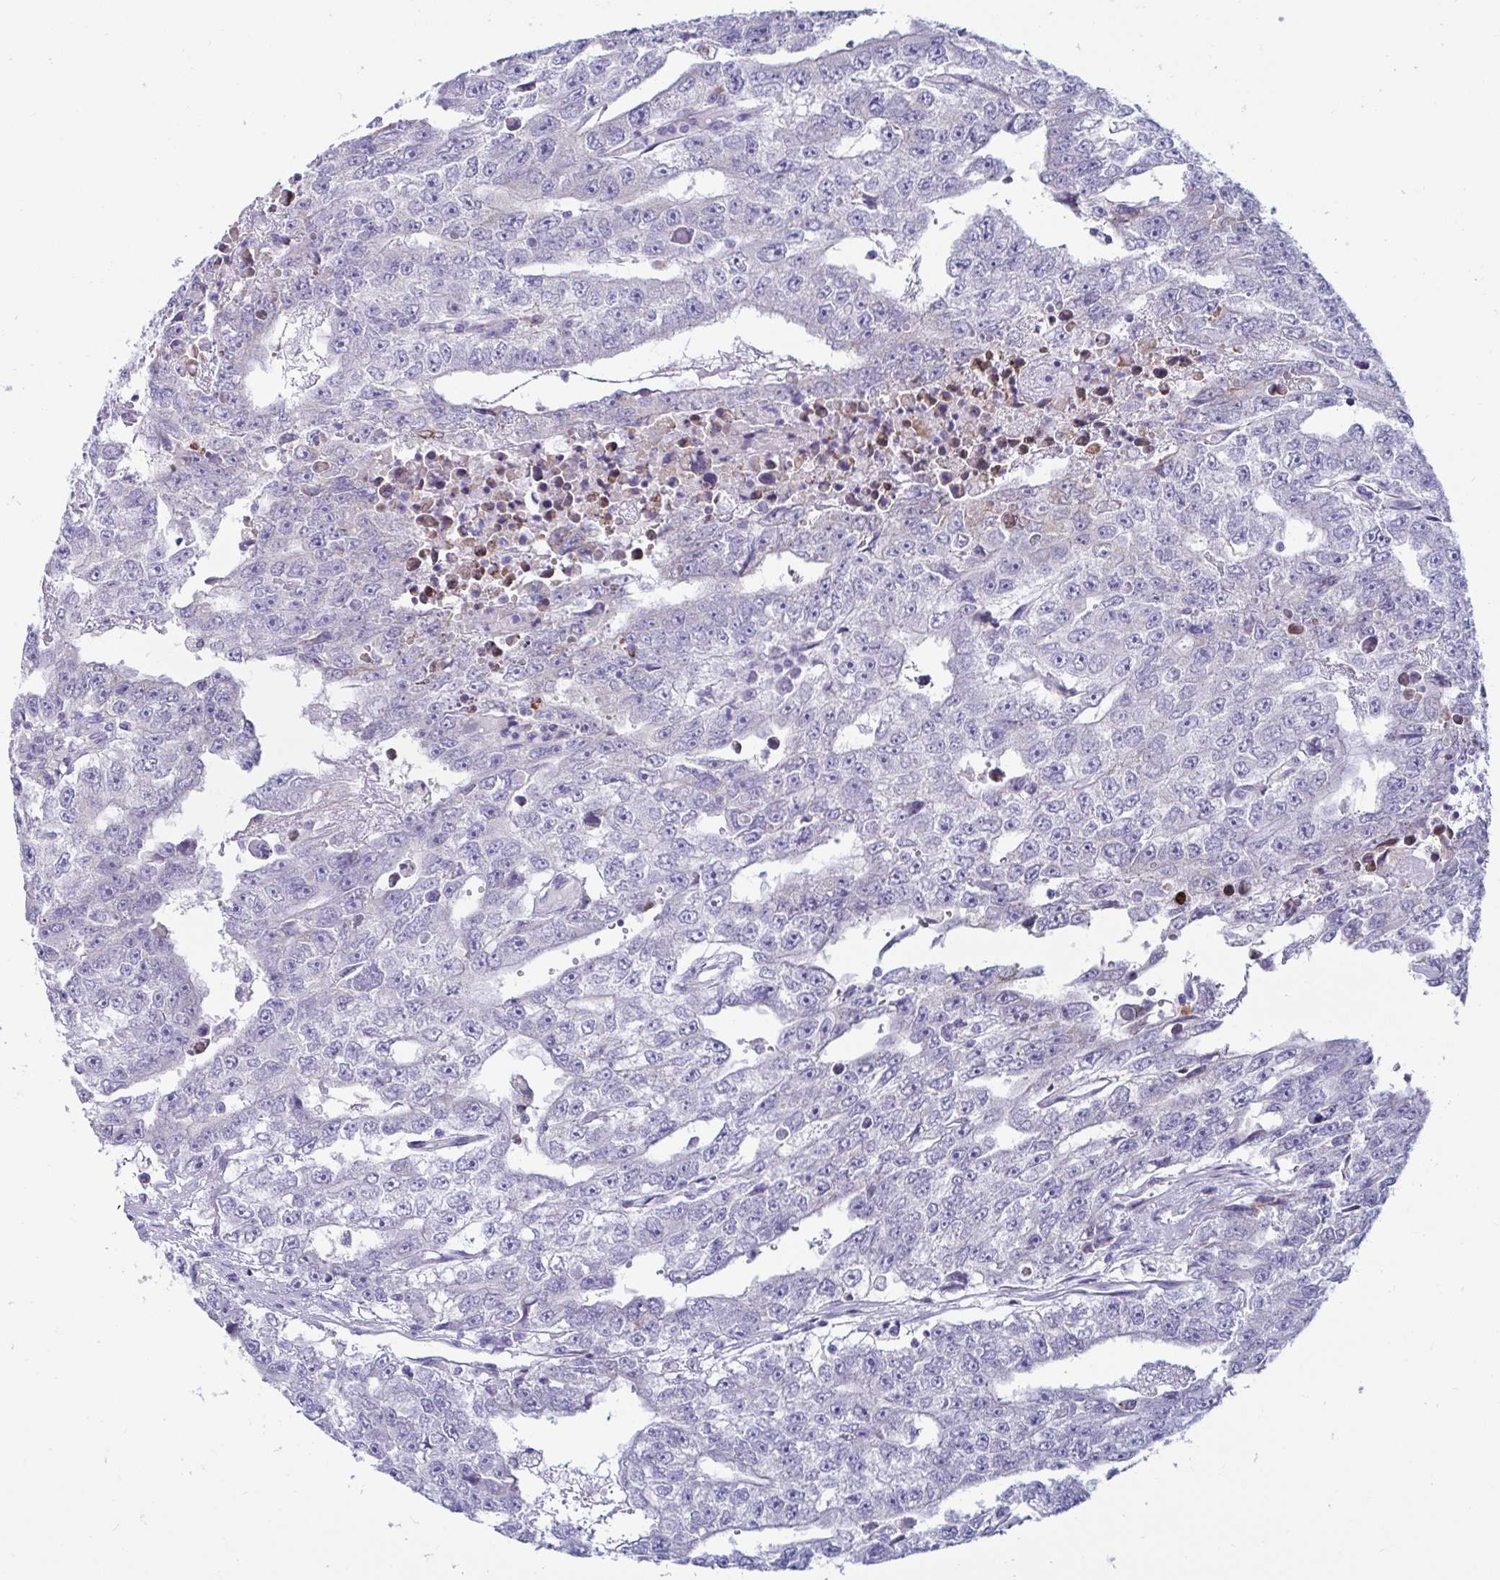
{"staining": {"intensity": "negative", "quantity": "none", "location": "none"}, "tissue": "testis cancer", "cell_type": "Tumor cells", "image_type": "cancer", "snomed": [{"axis": "morphology", "description": "Carcinoma, Embryonal, NOS"}, {"axis": "topography", "description": "Testis"}], "caption": "Testis embryonal carcinoma stained for a protein using immunohistochemistry shows no positivity tumor cells.", "gene": "TFPI2", "patient": {"sex": "male", "age": 20}}